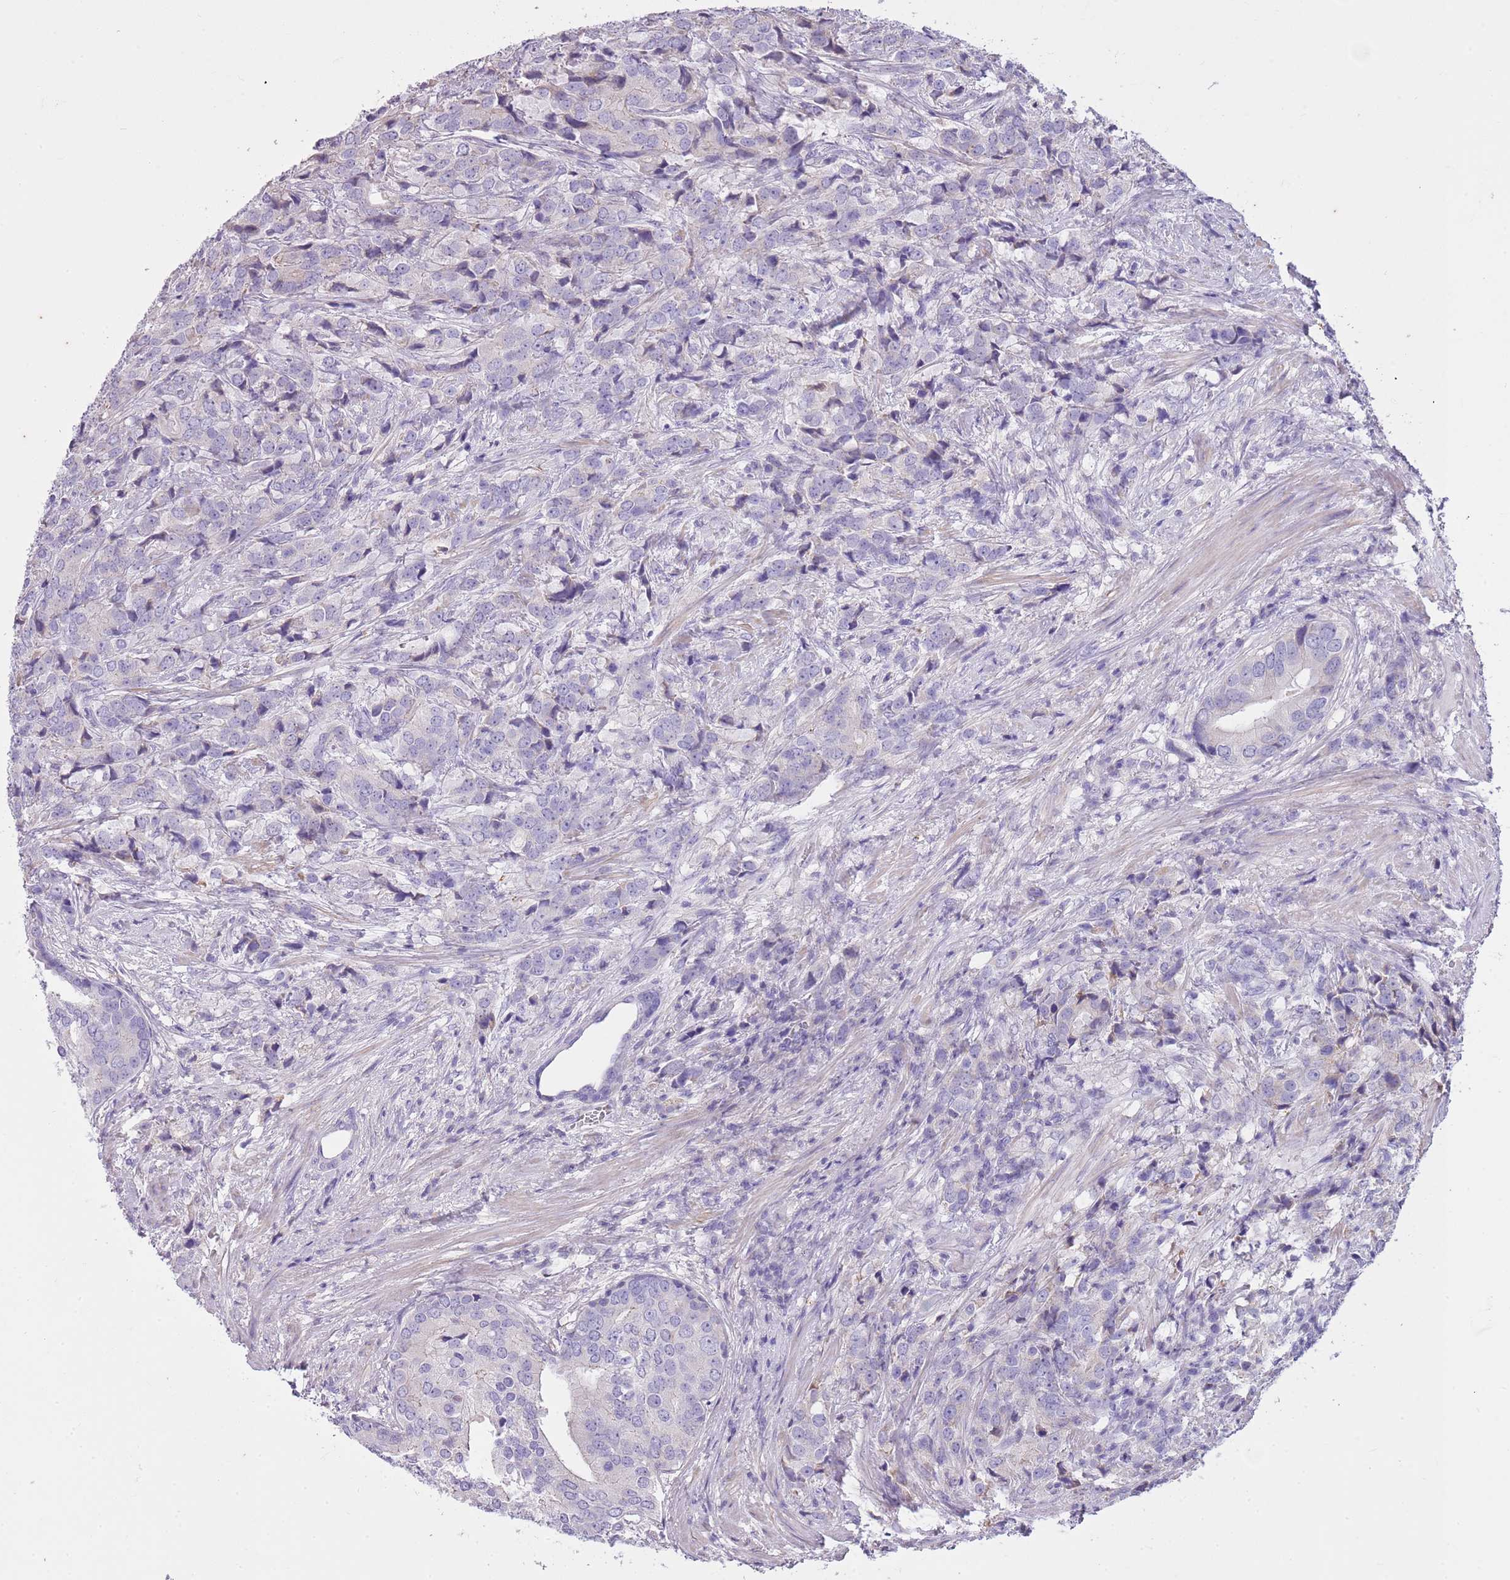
{"staining": {"intensity": "negative", "quantity": "none", "location": "none"}, "tissue": "prostate cancer", "cell_type": "Tumor cells", "image_type": "cancer", "snomed": [{"axis": "morphology", "description": "Adenocarcinoma, High grade"}, {"axis": "topography", "description": "Prostate"}], "caption": "Prostate high-grade adenocarcinoma stained for a protein using immunohistochemistry (IHC) displays no expression tumor cells.", "gene": "CNPPD1", "patient": {"sex": "male", "age": 62}}